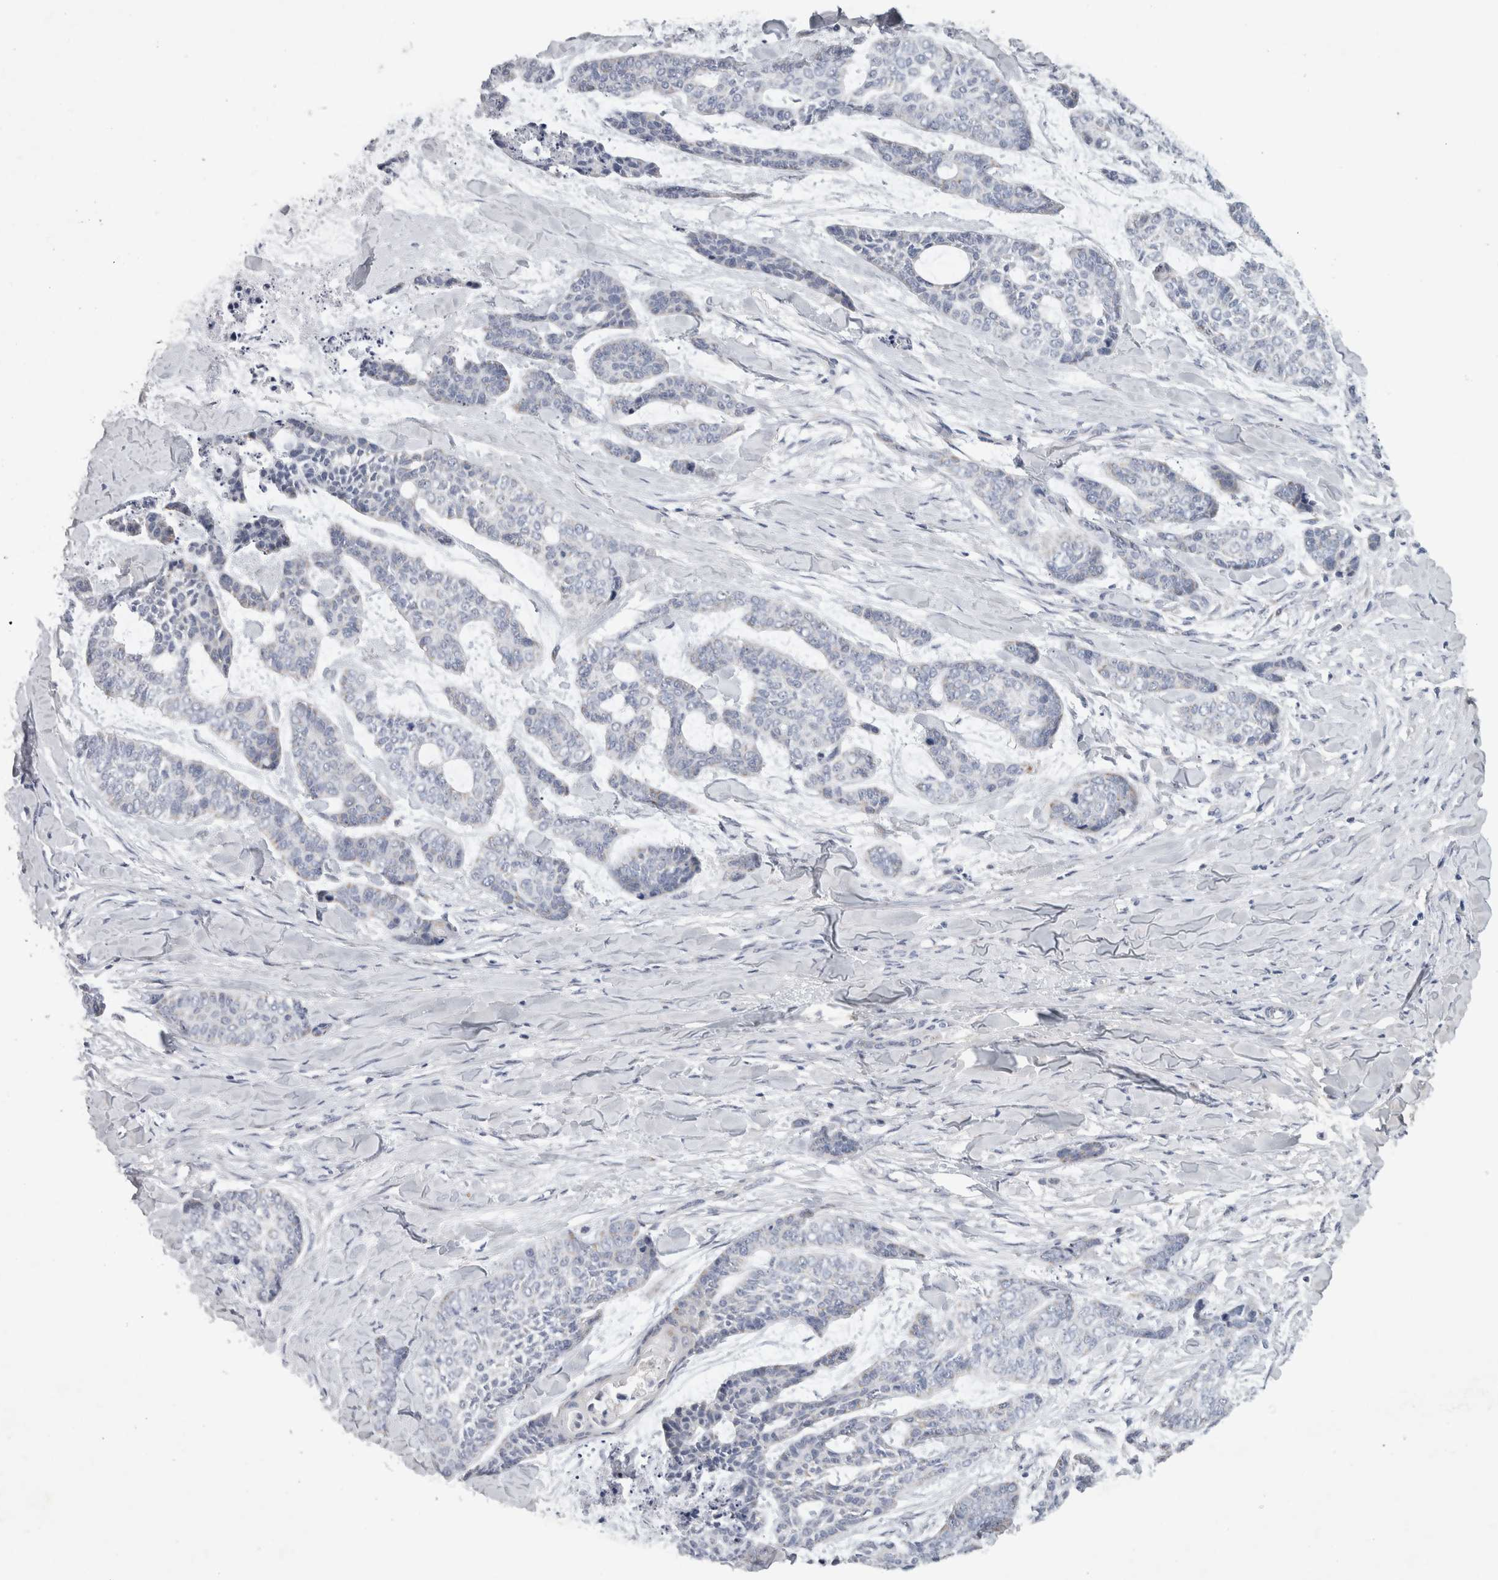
{"staining": {"intensity": "negative", "quantity": "none", "location": "none"}, "tissue": "skin cancer", "cell_type": "Tumor cells", "image_type": "cancer", "snomed": [{"axis": "morphology", "description": "Basal cell carcinoma"}, {"axis": "topography", "description": "Skin"}], "caption": "IHC micrograph of neoplastic tissue: skin cancer stained with DAB displays no significant protein positivity in tumor cells.", "gene": "FXYD7", "patient": {"sex": "female", "age": 64}}